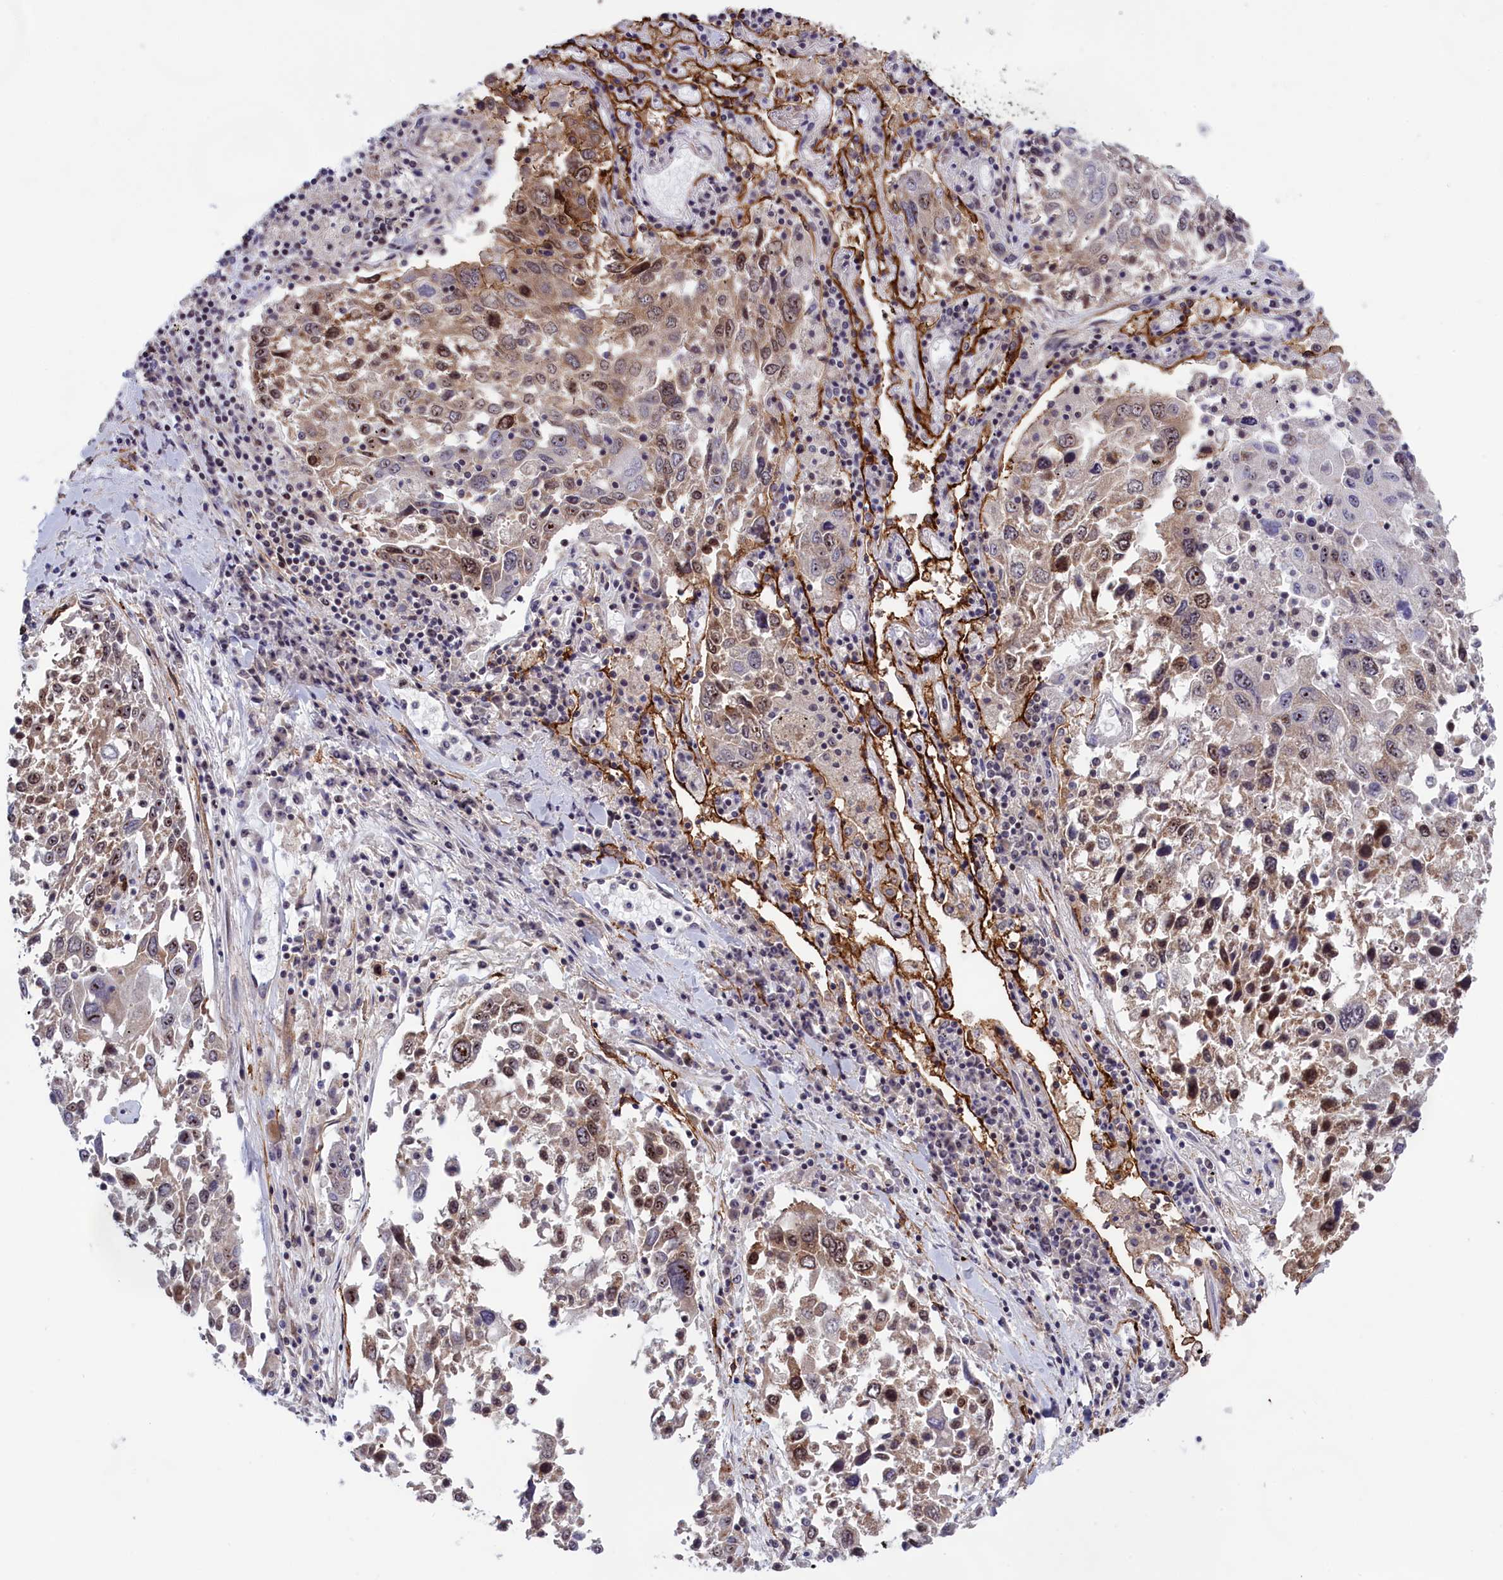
{"staining": {"intensity": "moderate", "quantity": "<25%", "location": "cytoplasmic/membranous,nuclear"}, "tissue": "lung cancer", "cell_type": "Tumor cells", "image_type": "cancer", "snomed": [{"axis": "morphology", "description": "Squamous cell carcinoma, NOS"}, {"axis": "topography", "description": "Lung"}], "caption": "High-power microscopy captured an immunohistochemistry (IHC) micrograph of squamous cell carcinoma (lung), revealing moderate cytoplasmic/membranous and nuclear staining in approximately <25% of tumor cells.", "gene": "PPAN", "patient": {"sex": "male", "age": 65}}